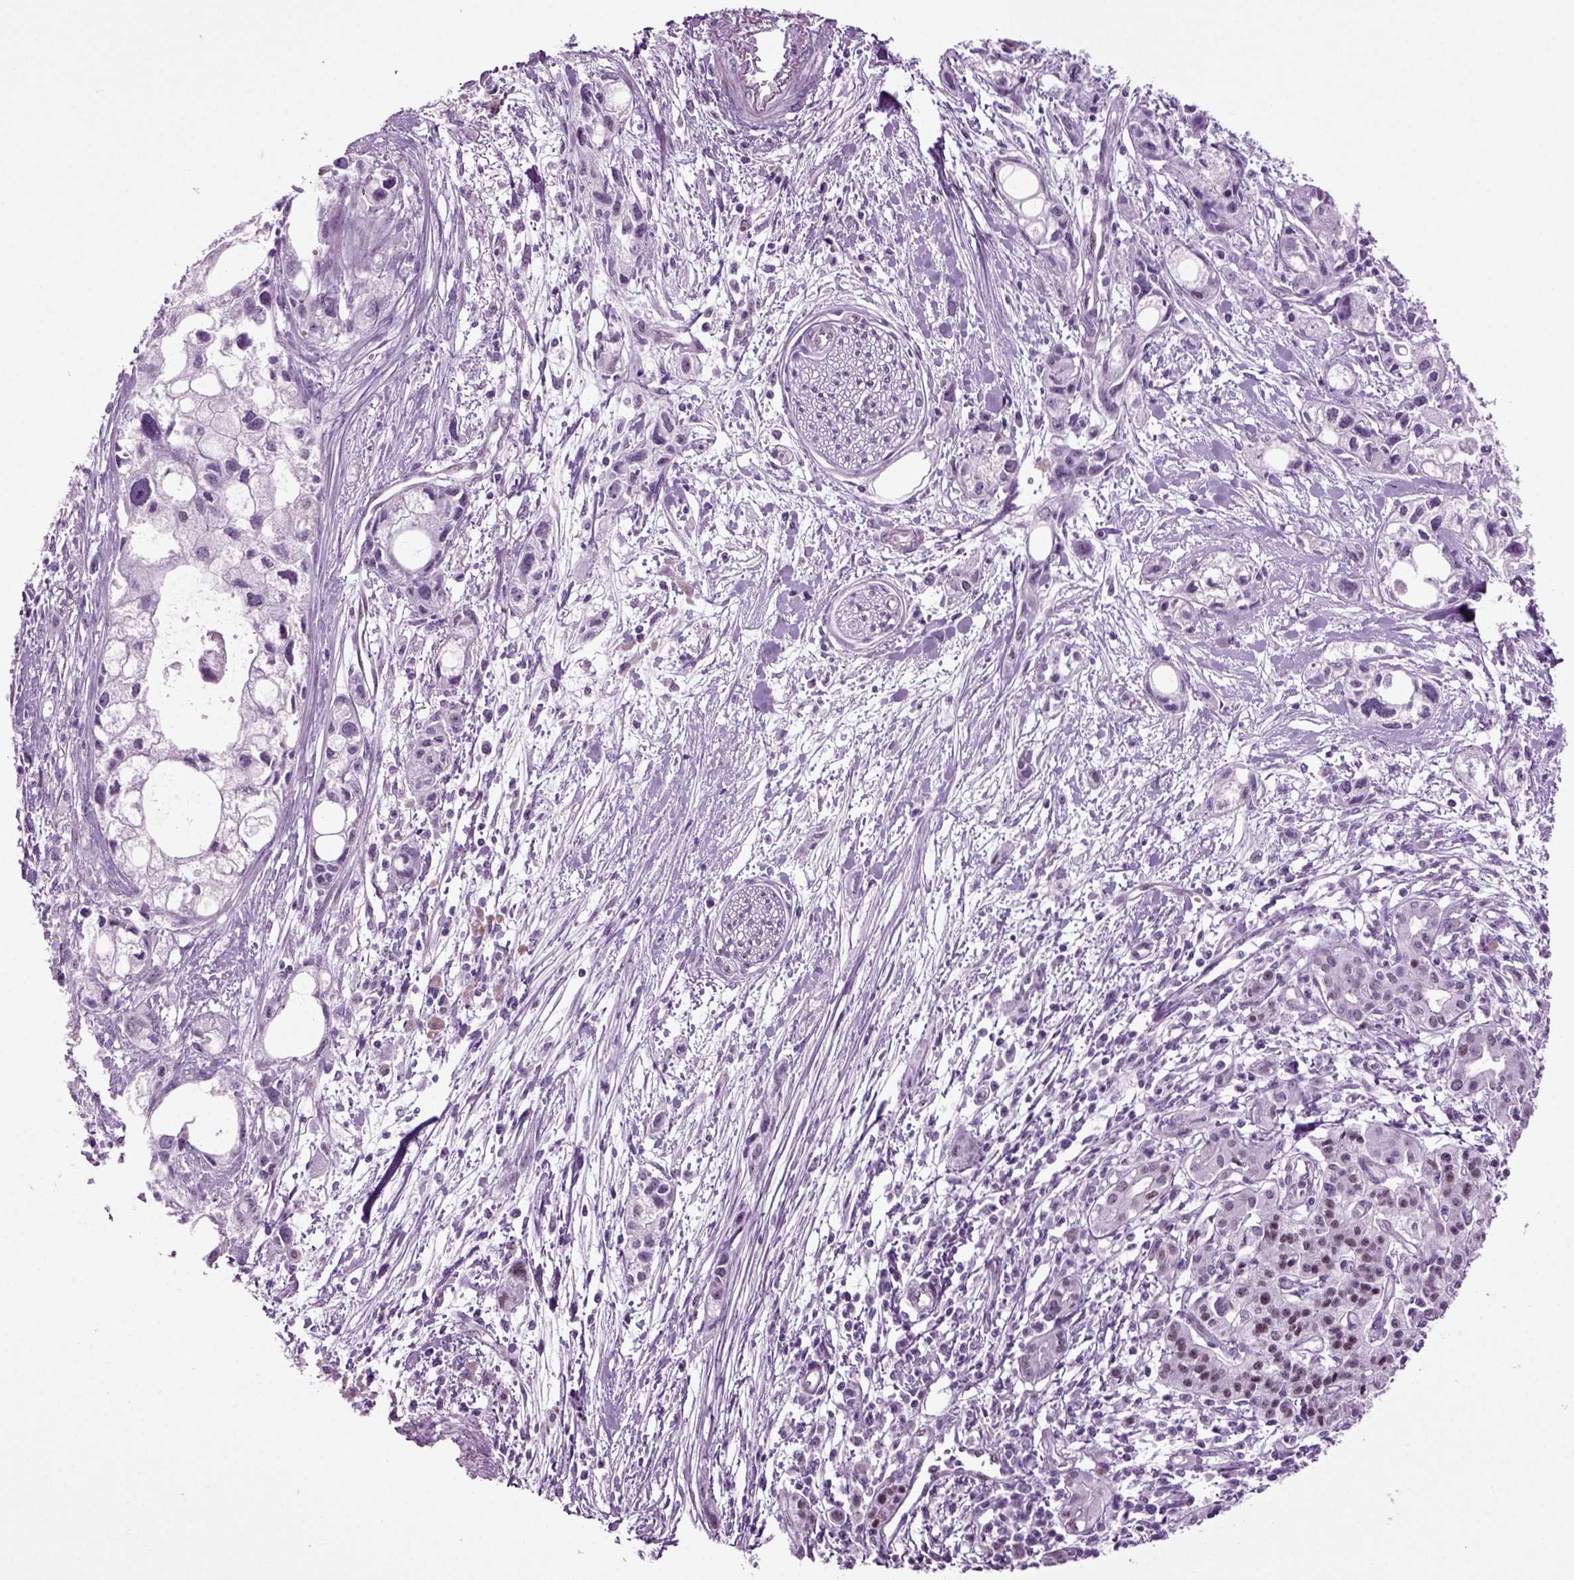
{"staining": {"intensity": "negative", "quantity": "none", "location": "none"}, "tissue": "pancreatic cancer", "cell_type": "Tumor cells", "image_type": "cancer", "snomed": [{"axis": "morphology", "description": "Adenocarcinoma, NOS"}, {"axis": "topography", "description": "Pancreas"}], "caption": "An image of pancreatic cancer (adenocarcinoma) stained for a protein displays no brown staining in tumor cells.", "gene": "RFX3", "patient": {"sex": "female", "age": 61}}